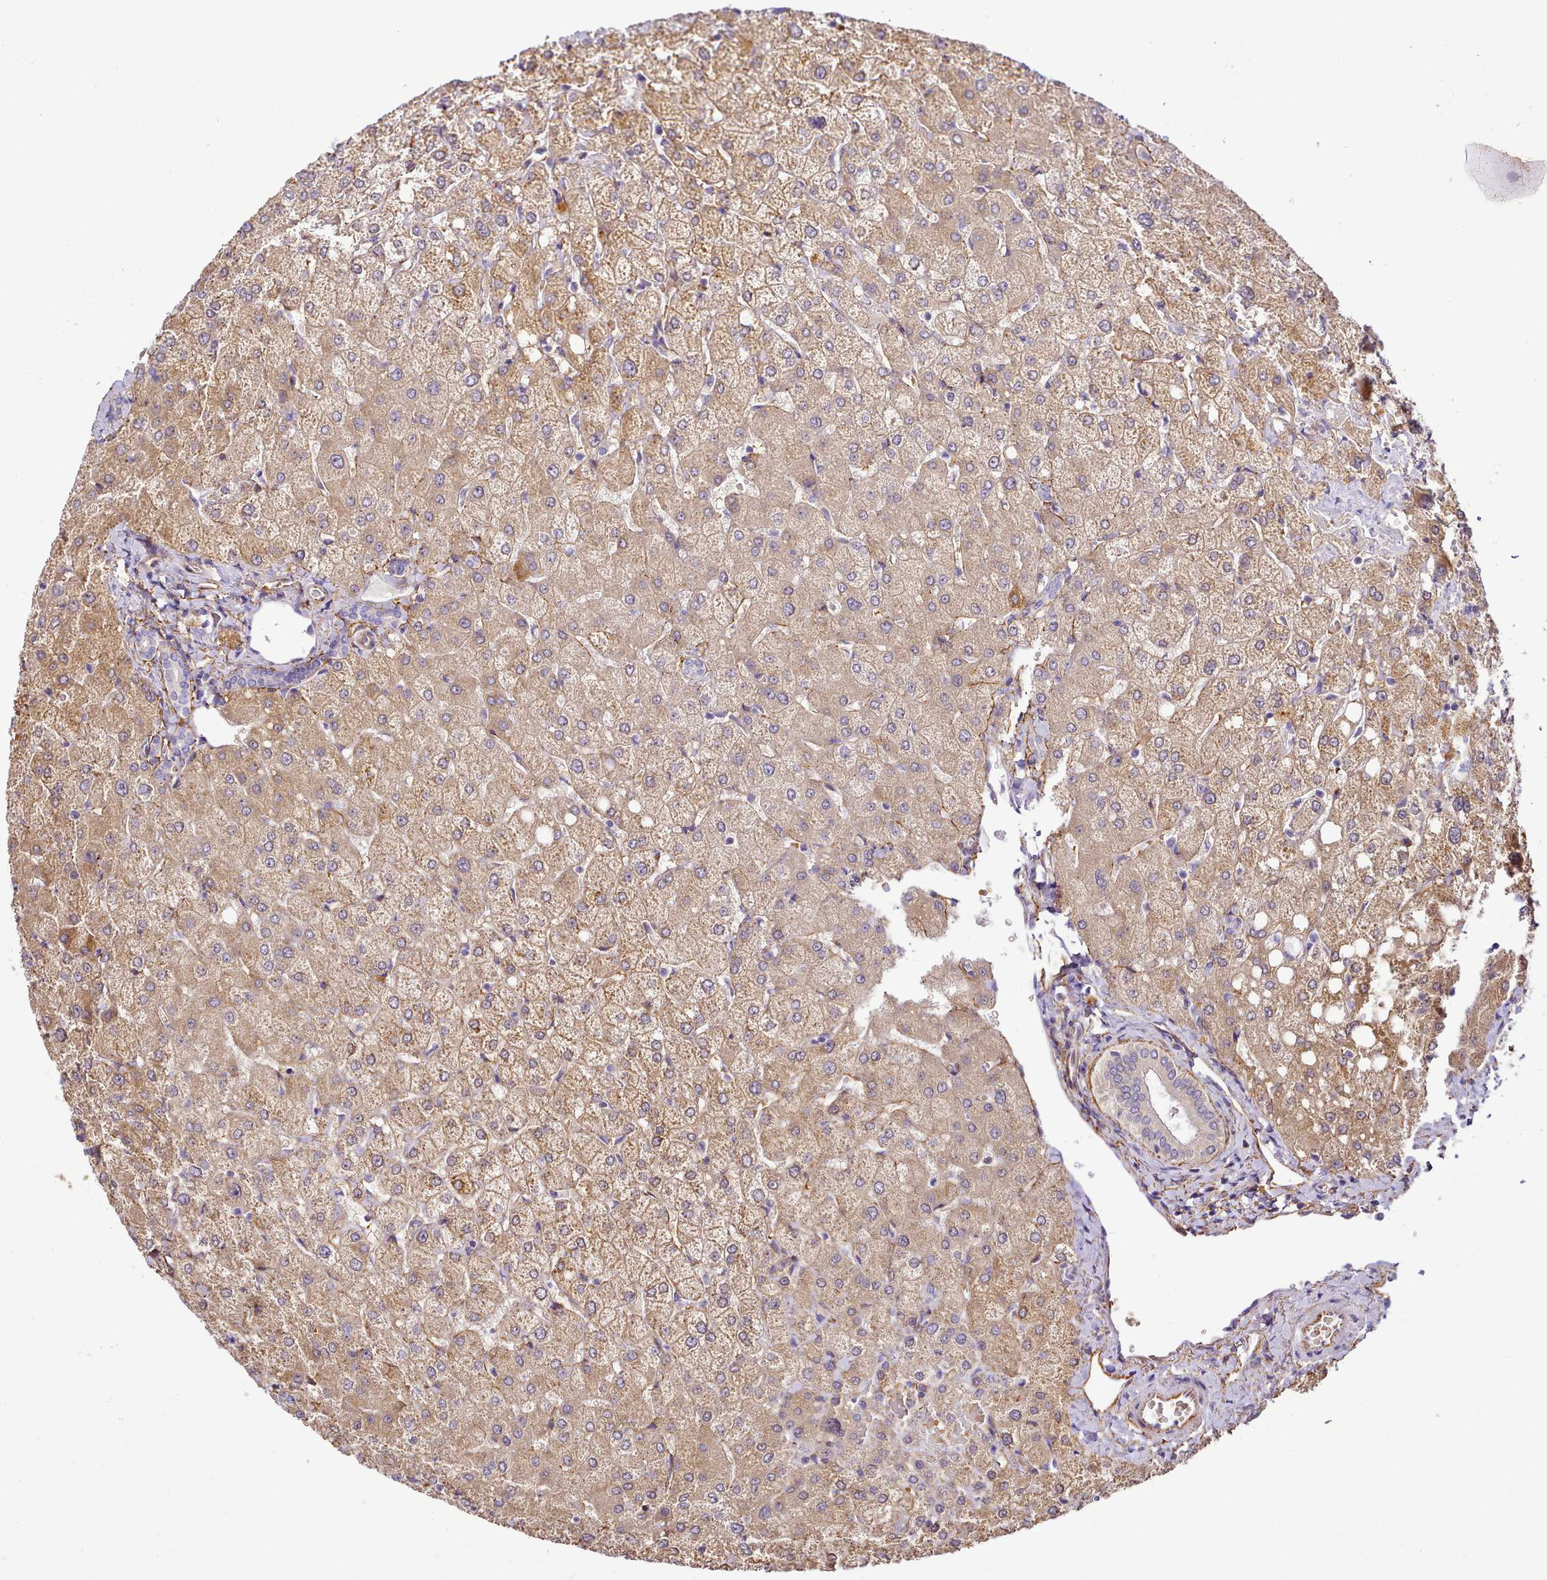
{"staining": {"intensity": "negative", "quantity": "none", "location": "none"}, "tissue": "liver", "cell_type": "Cholangiocytes", "image_type": "normal", "snomed": [{"axis": "morphology", "description": "Normal tissue, NOS"}, {"axis": "topography", "description": "Liver"}], "caption": "A high-resolution photomicrograph shows immunohistochemistry (IHC) staining of normal liver, which shows no significant positivity in cholangiocytes. Brightfield microscopy of immunohistochemistry (IHC) stained with DAB (brown) and hematoxylin (blue), captured at high magnification.", "gene": "NBPF10", "patient": {"sex": "female", "age": 54}}